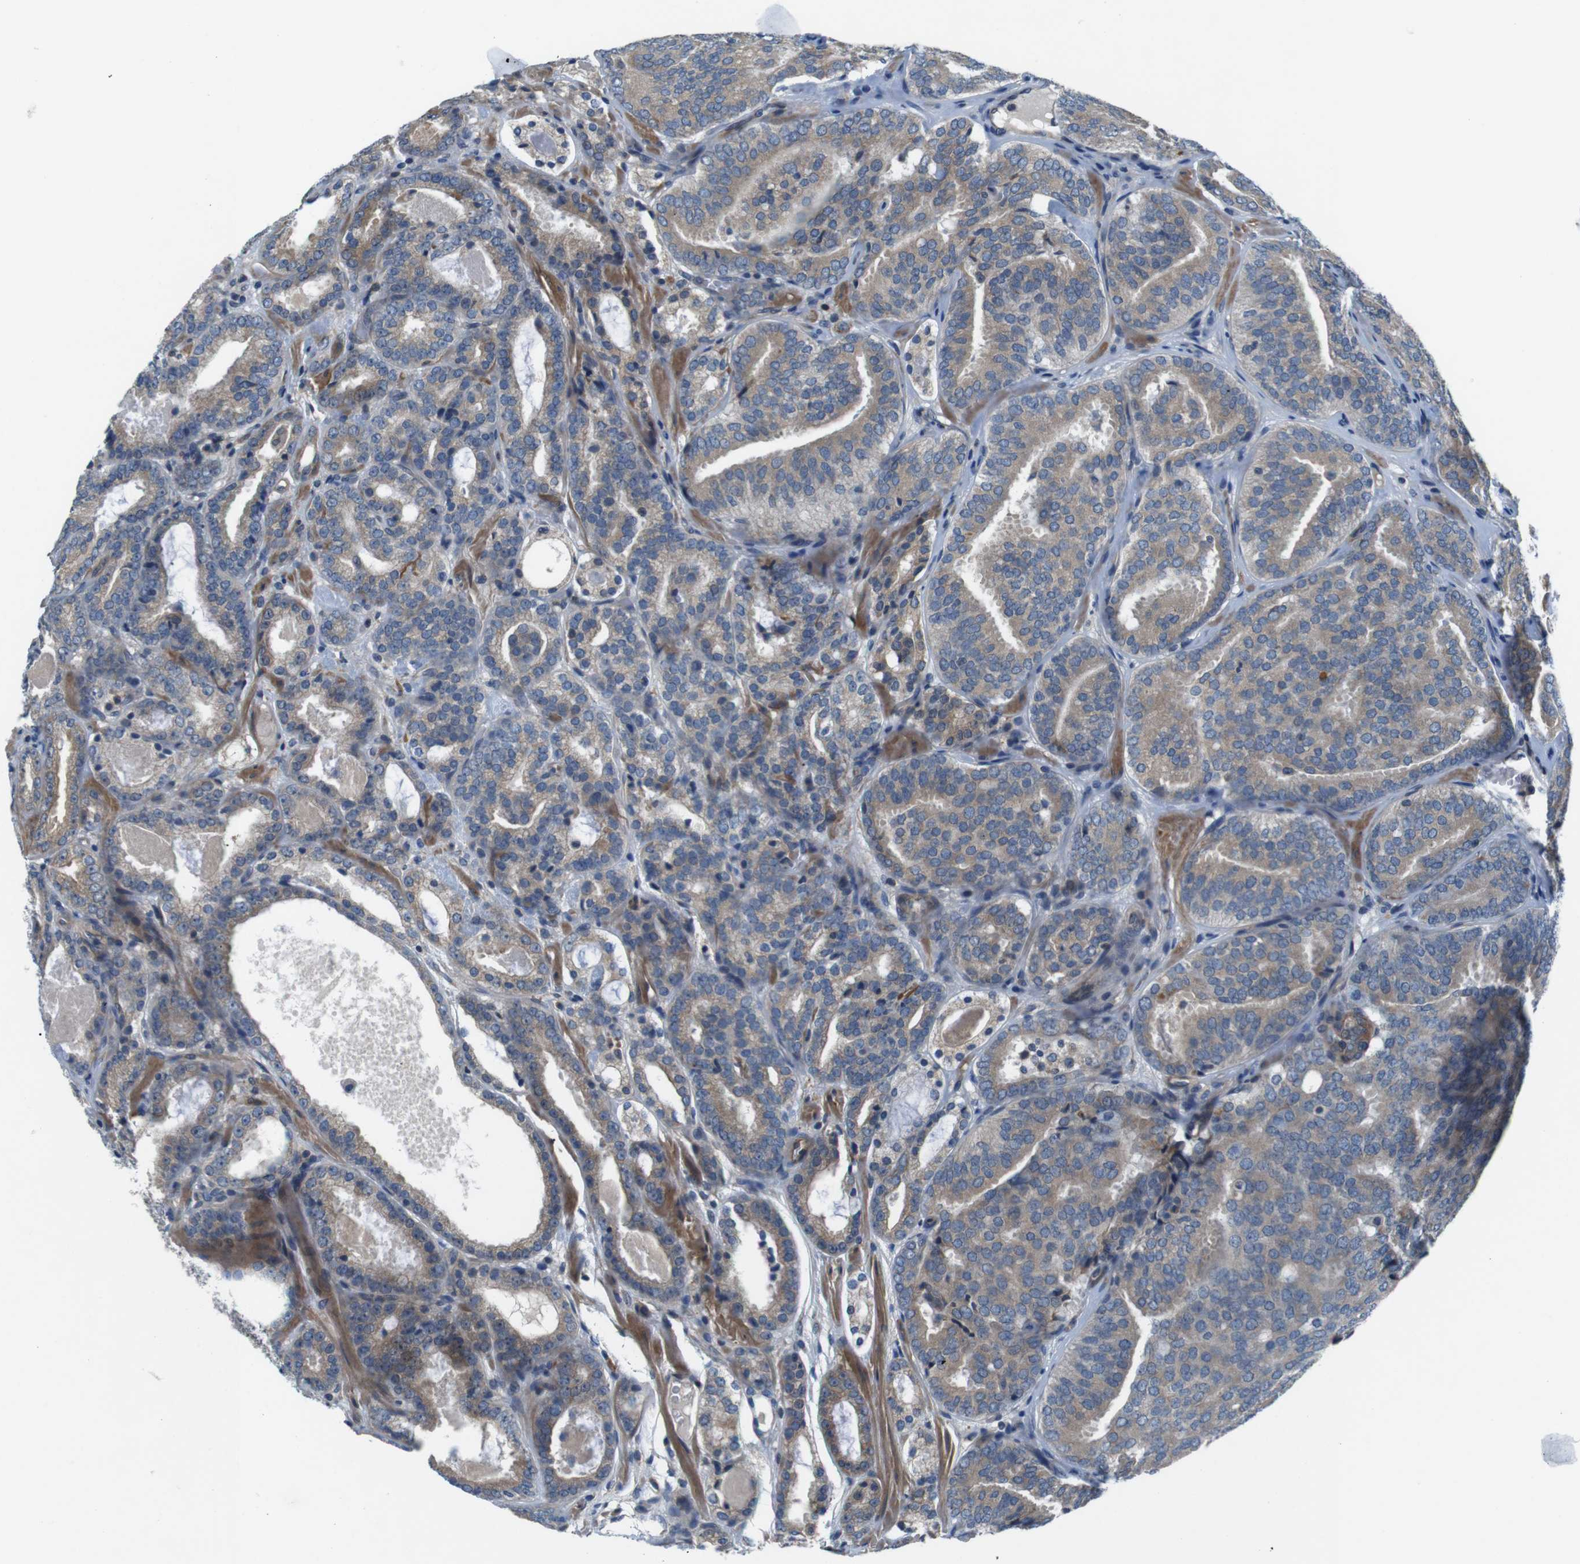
{"staining": {"intensity": "moderate", "quantity": ">75%", "location": "cytoplasmic/membranous"}, "tissue": "prostate cancer", "cell_type": "Tumor cells", "image_type": "cancer", "snomed": [{"axis": "morphology", "description": "Adenocarcinoma, Low grade"}, {"axis": "topography", "description": "Prostate"}], "caption": "Human prostate cancer stained for a protein (brown) exhibits moderate cytoplasmic/membranous positive positivity in about >75% of tumor cells.", "gene": "JAK1", "patient": {"sex": "male", "age": 69}}